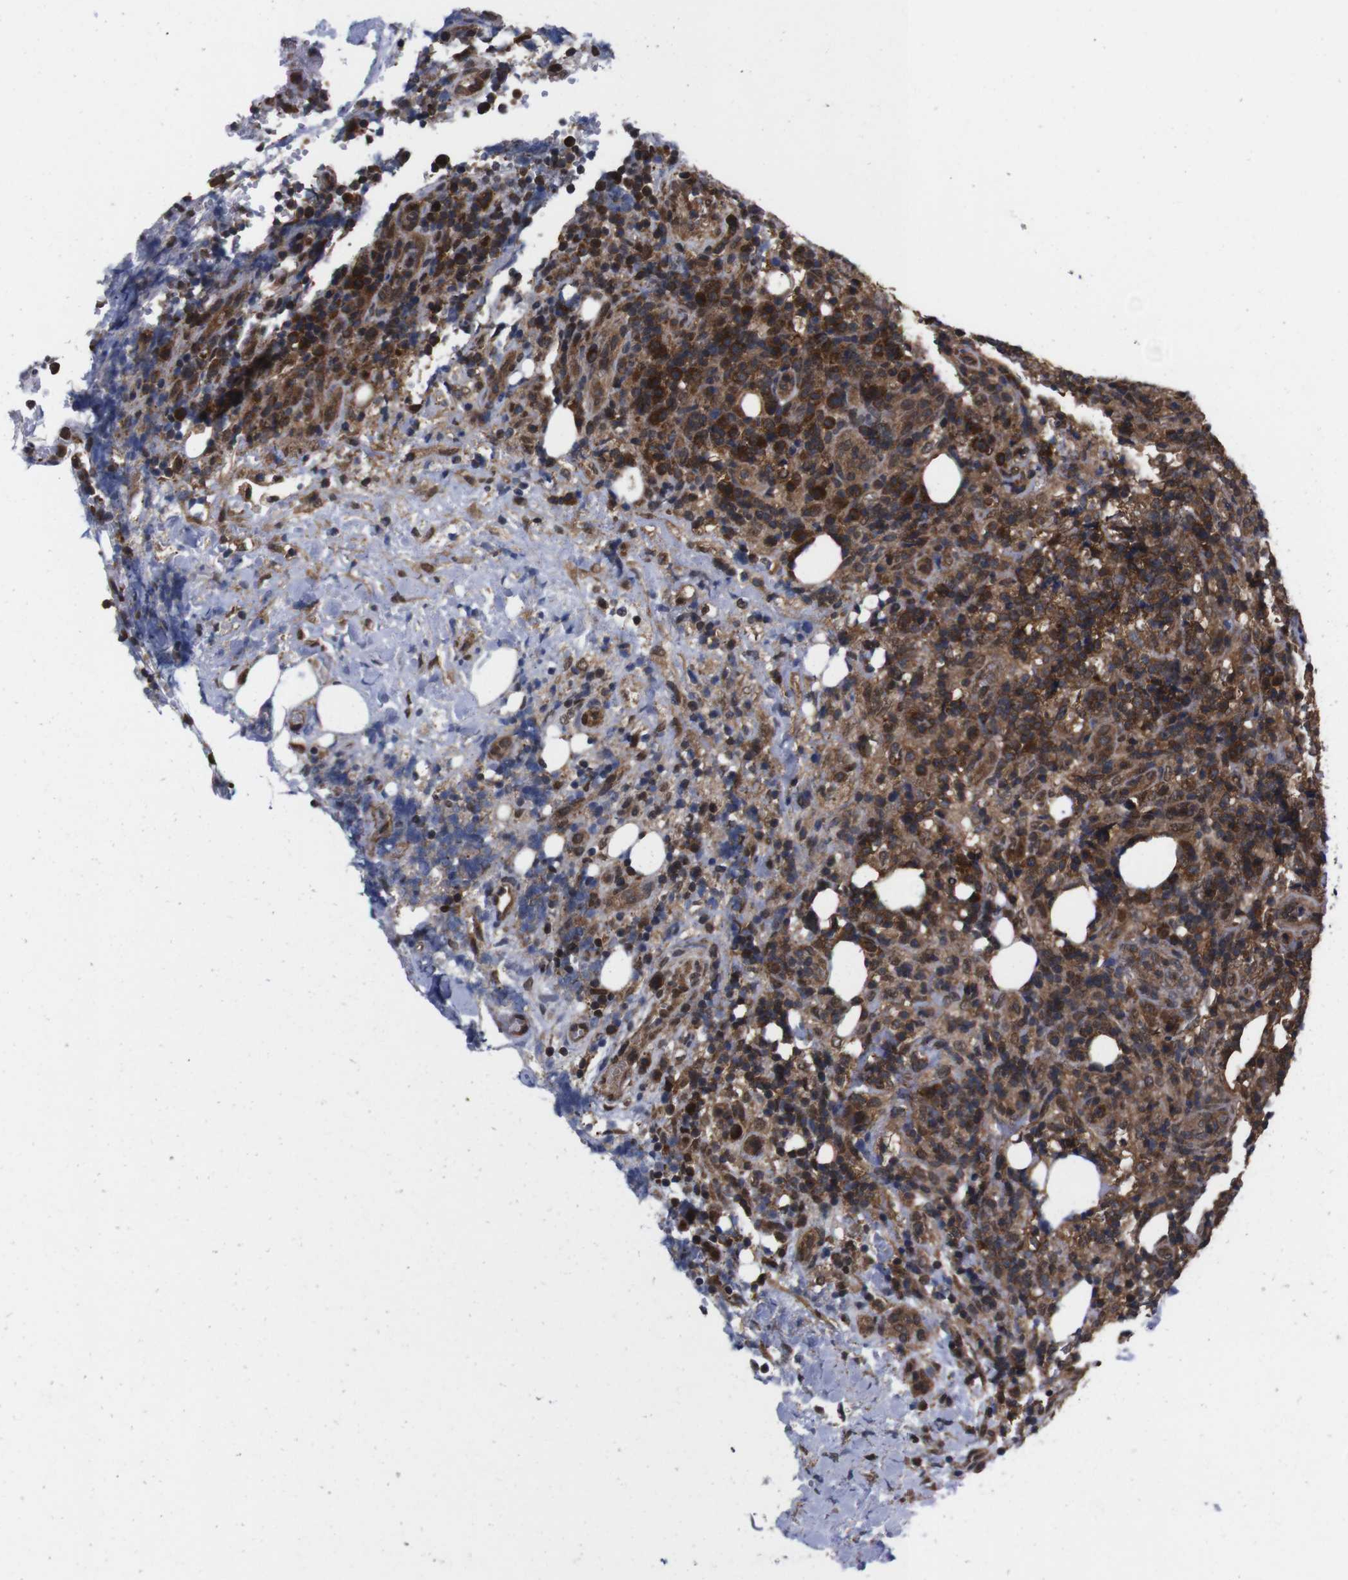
{"staining": {"intensity": "moderate", "quantity": ">75%", "location": "cytoplasmic/membranous"}, "tissue": "lymphoma", "cell_type": "Tumor cells", "image_type": "cancer", "snomed": [{"axis": "morphology", "description": "Malignant lymphoma, non-Hodgkin's type, High grade"}, {"axis": "topography", "description": "Lymph node"}], "caption": "Approximately >75% of tumor cells in lymphoma reveal moderate cytoplasmic/membranous protein expression as visualized by brown immunohistochemical staining.", "gene": "UBQLN2", "patient": {"sex": "female", "age": 76}}